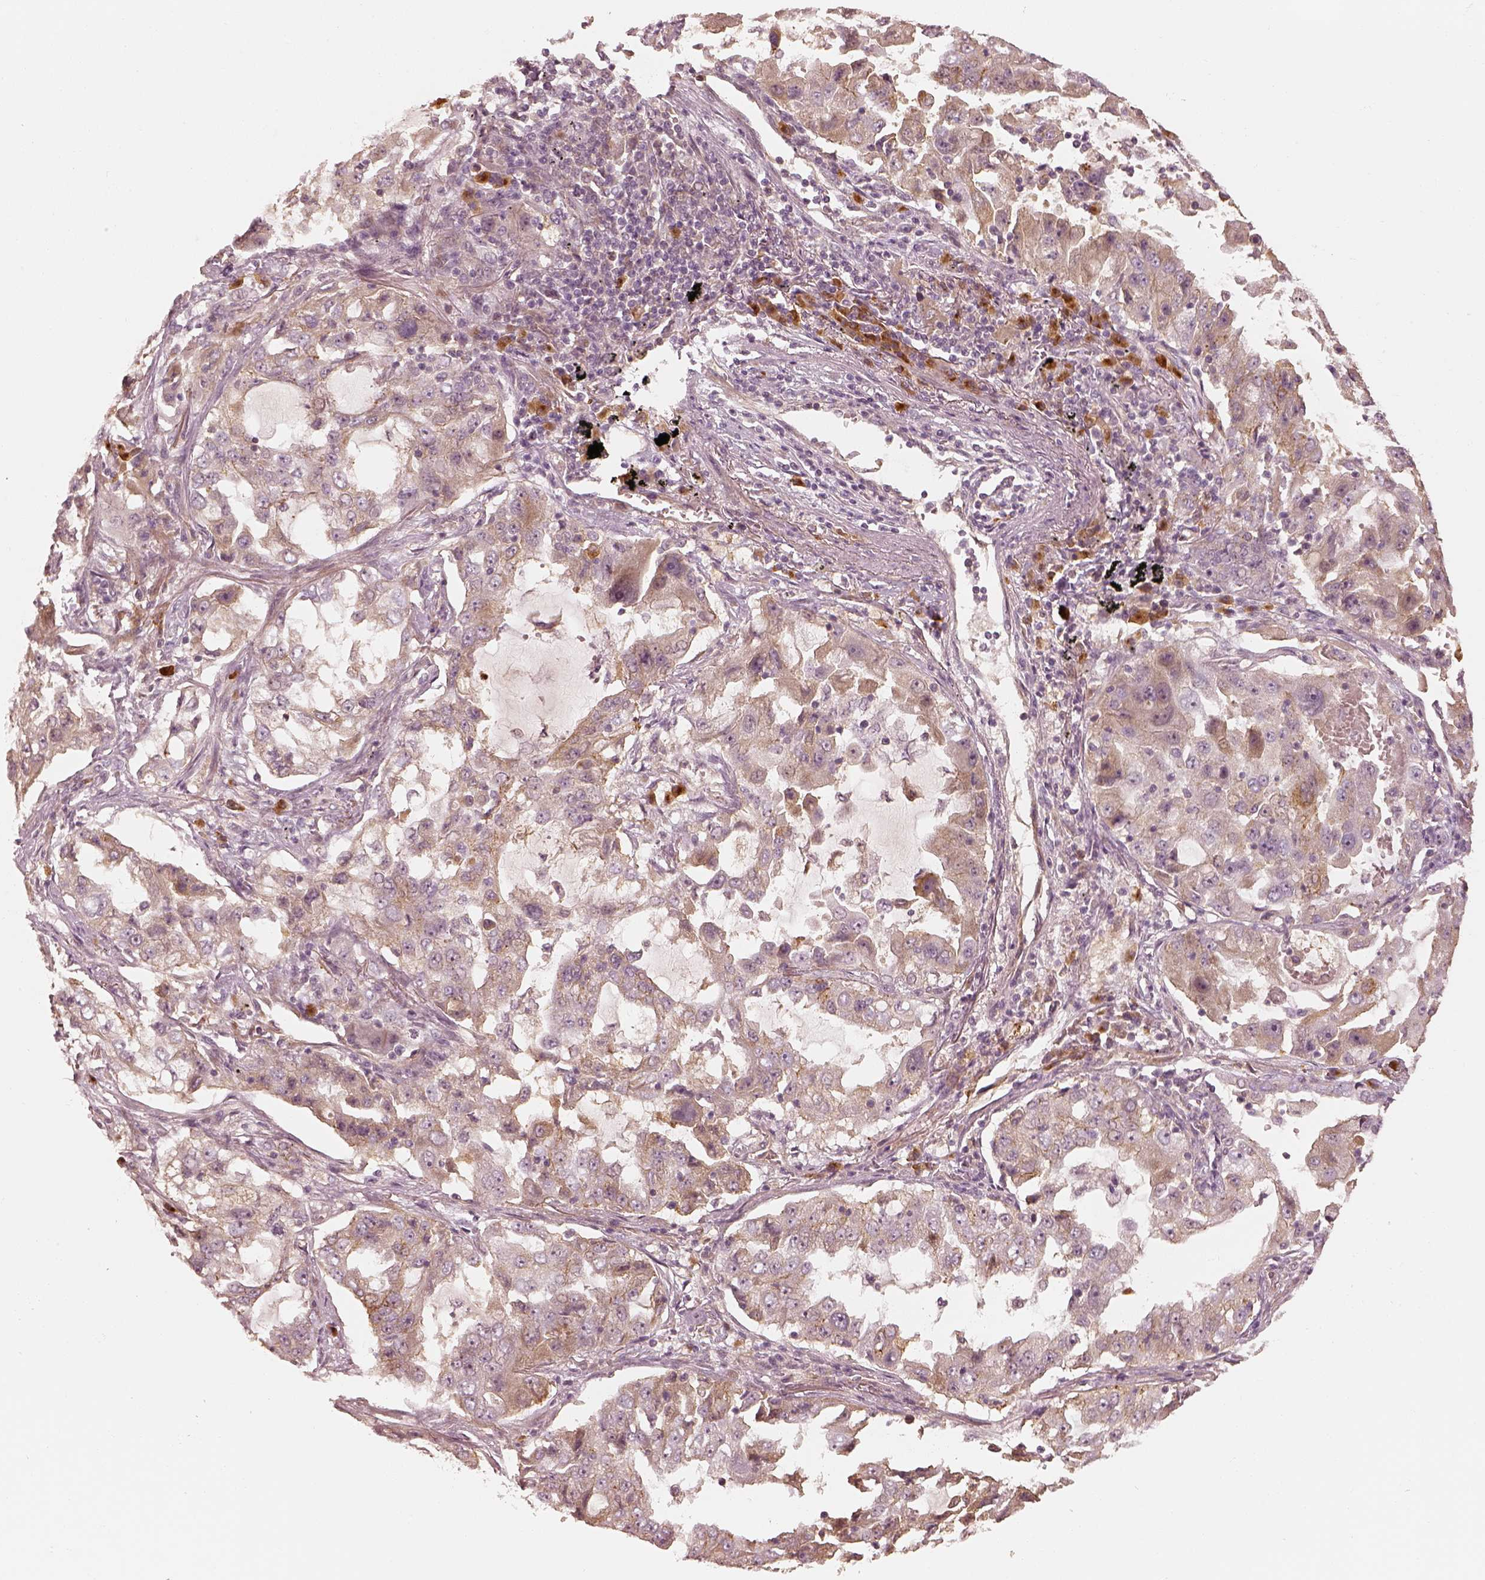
{"staining": {"intensity": "weak", "quantity": "25%-75%", "location": "cytoplasmic/membranous"}, "tissue": "lung cancer", "cell_type": "Tumor cells", "image_type": "cancer", "snomed": [{"axis": "morphology", "description": "Adenocarcinoma, NOS"}, {"axis": "topography", "description": "Lung"}], "caption": "Adenocarcinoma (lung) was stained to show a protein in brown. There is low levels of weak cytoplasmic/membranous positivity in about 25%-75% of tumor cells. (DAB IHC, brown staining for protein, blue staining for nuclei).", "gene": "GORASP2", "patient": {"sex": "female", "age": 61}}